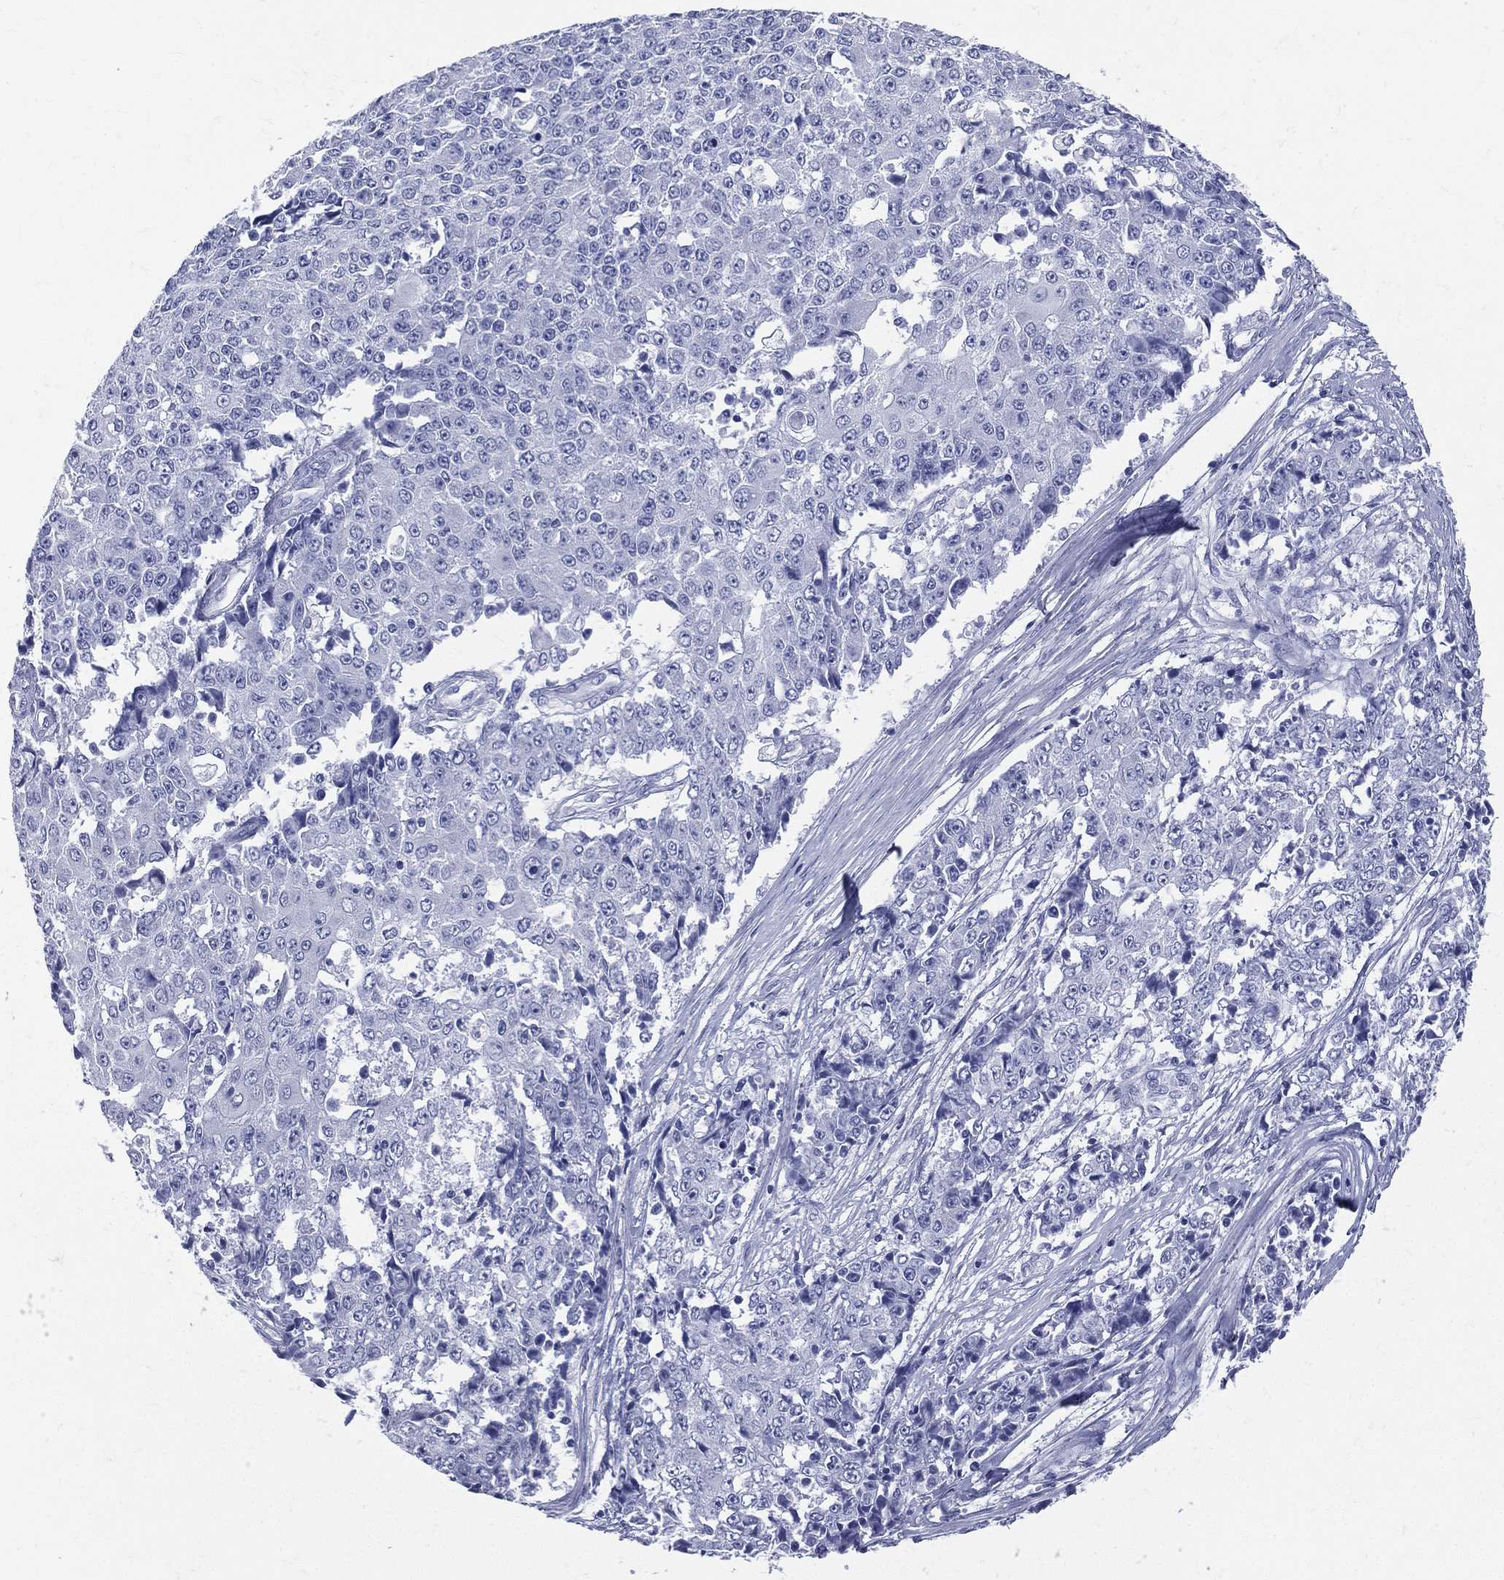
{"staining": {"intensity": "negative", "quantity": "none", "location": "none"}, "tissue": "ovarian cancer", "cell_type": "Tumor cells", "image_type": "cancer", "snomed": [{"axis": "morphology", "description": "Carcinoma, endometroid"}, {"axis": "topography", "description": "Ovary"}], "caption": "The image displays no significant expression in tumor cells of ovarian endometroid carcinoma.", "gene": "ETNPPL", "patient": {"sex": "female", "age": 42}}